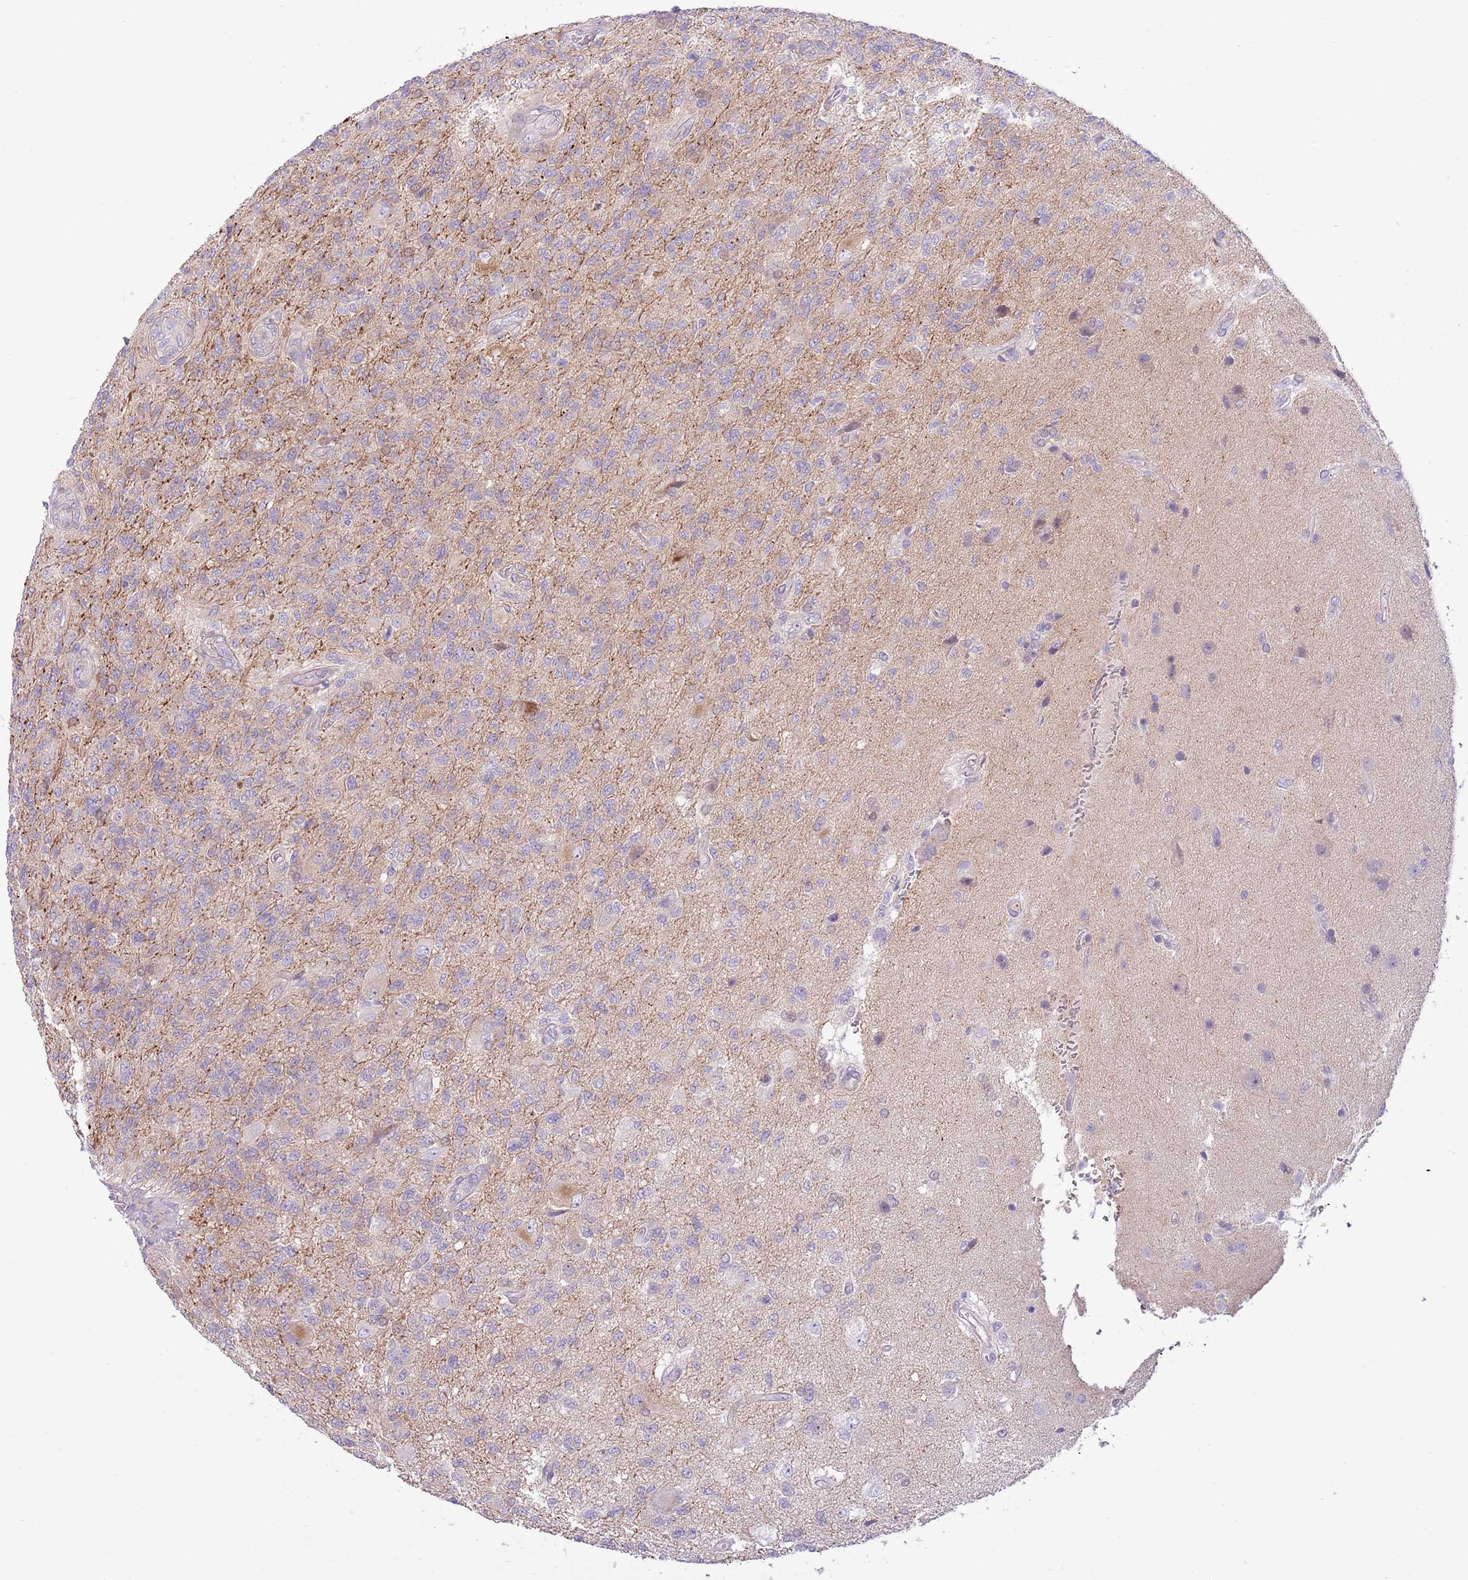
{"staining": {"intensity": "negative", "quantity": "none", "location": "none"}, "tissue": "glioma", "cell_type": "Tumor cells", "image_type": "cancer", "snomed": [{"axis": "morphology", "description": "Glioma, malignant, High grade"}, {"axis": "topography", "description": "Brain"}], "caption": "The image demonstrates no significant expression in tumor cells of malignant glioma (high-grade).", "gene": "ZC4H2", "patient": {"sex": "male", "age": 56}}